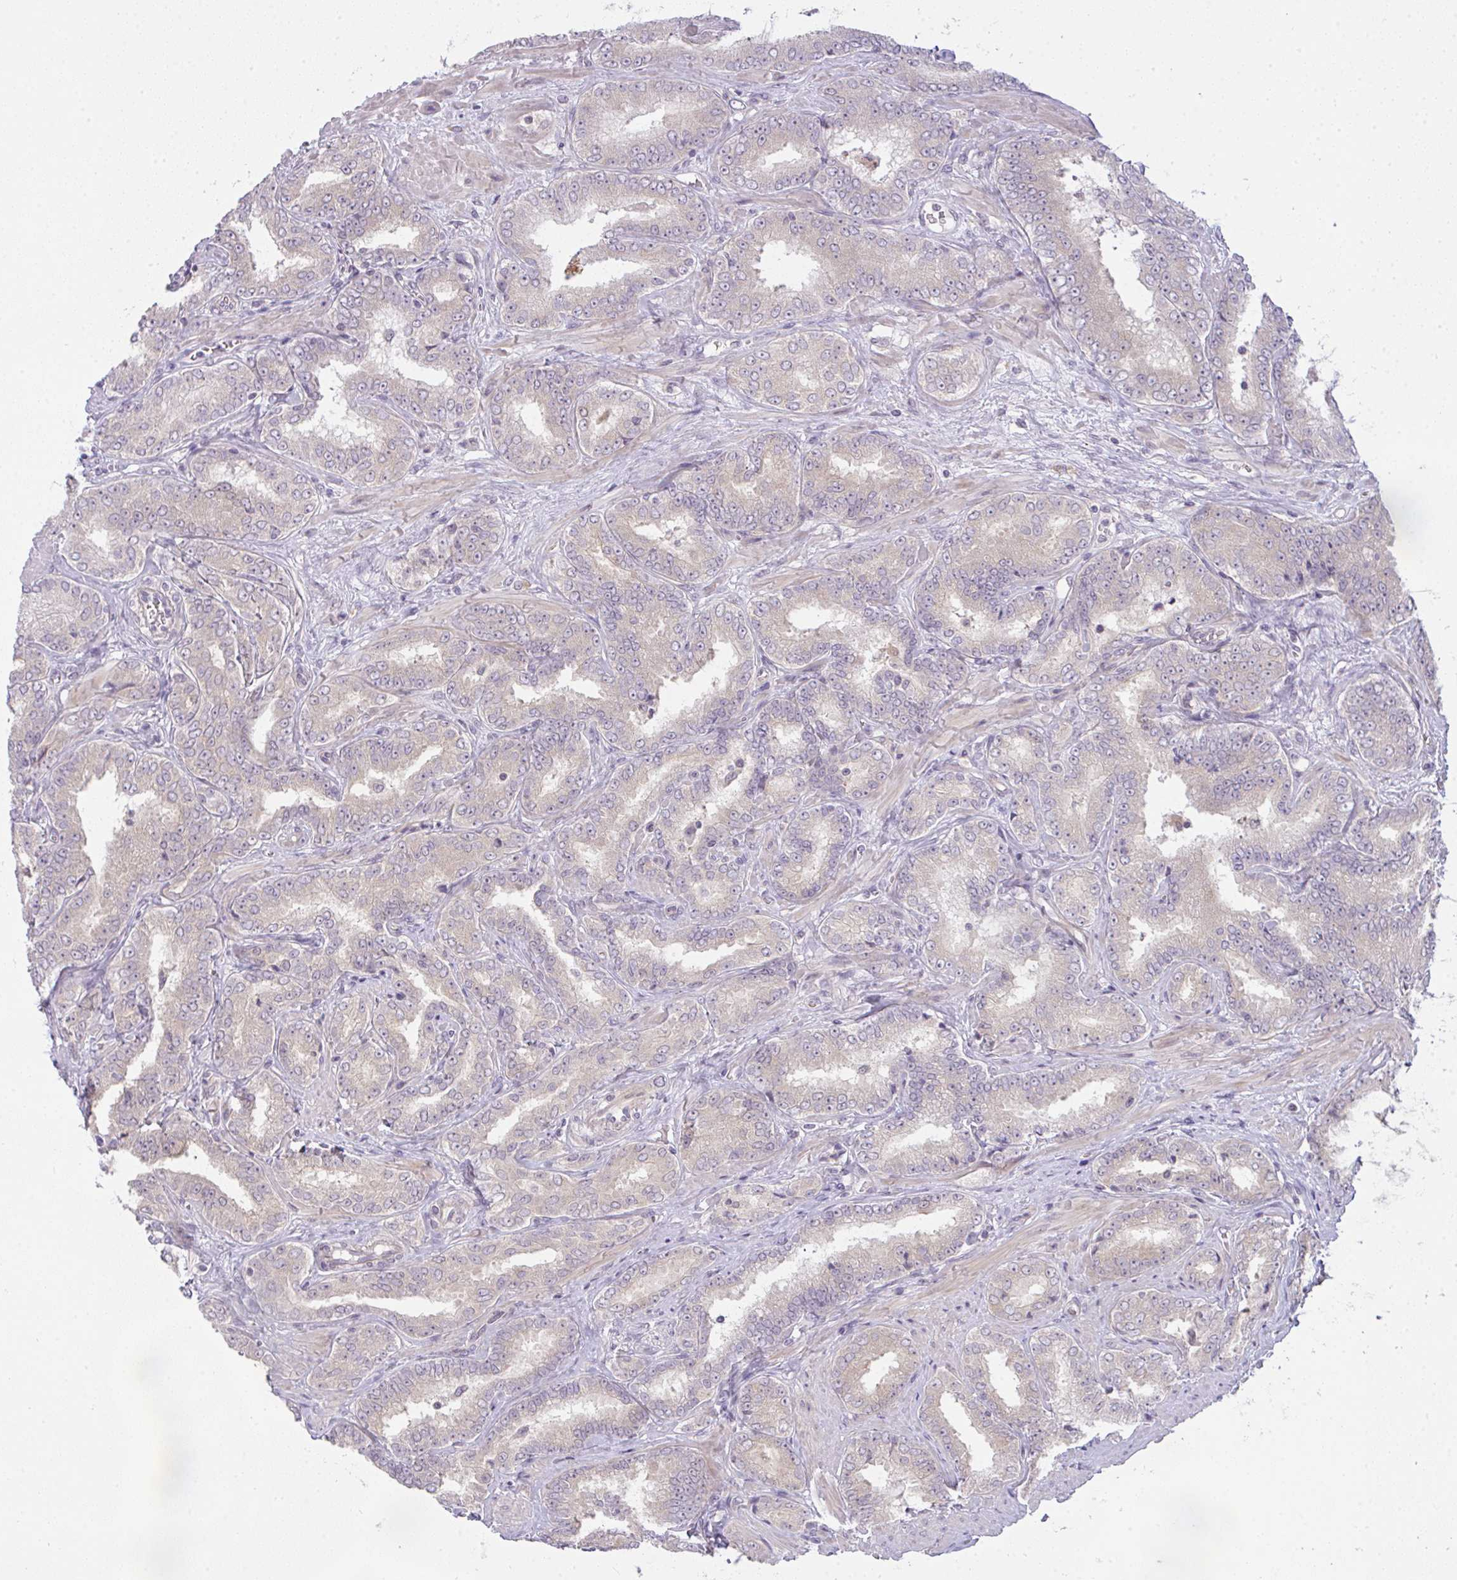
{"staining": {"intensity": "negative", "quantity": "none", "location": "none"}, "tissue": "prostate cancer", "cell_type": "Tumor cells", "image_type": "cancer", "snomed": [{"axis": "morphology", "description": "Adenocarcinoma, High grade"}, {"axis": "topography", "description": "Prostate"}], "caption": "The image displays no significant positivity in tumor cells of adenocarcinoma (high-grade) (prostate).", "gene": "CSE1L", "patient": {"sex": "male", "age": 72}}